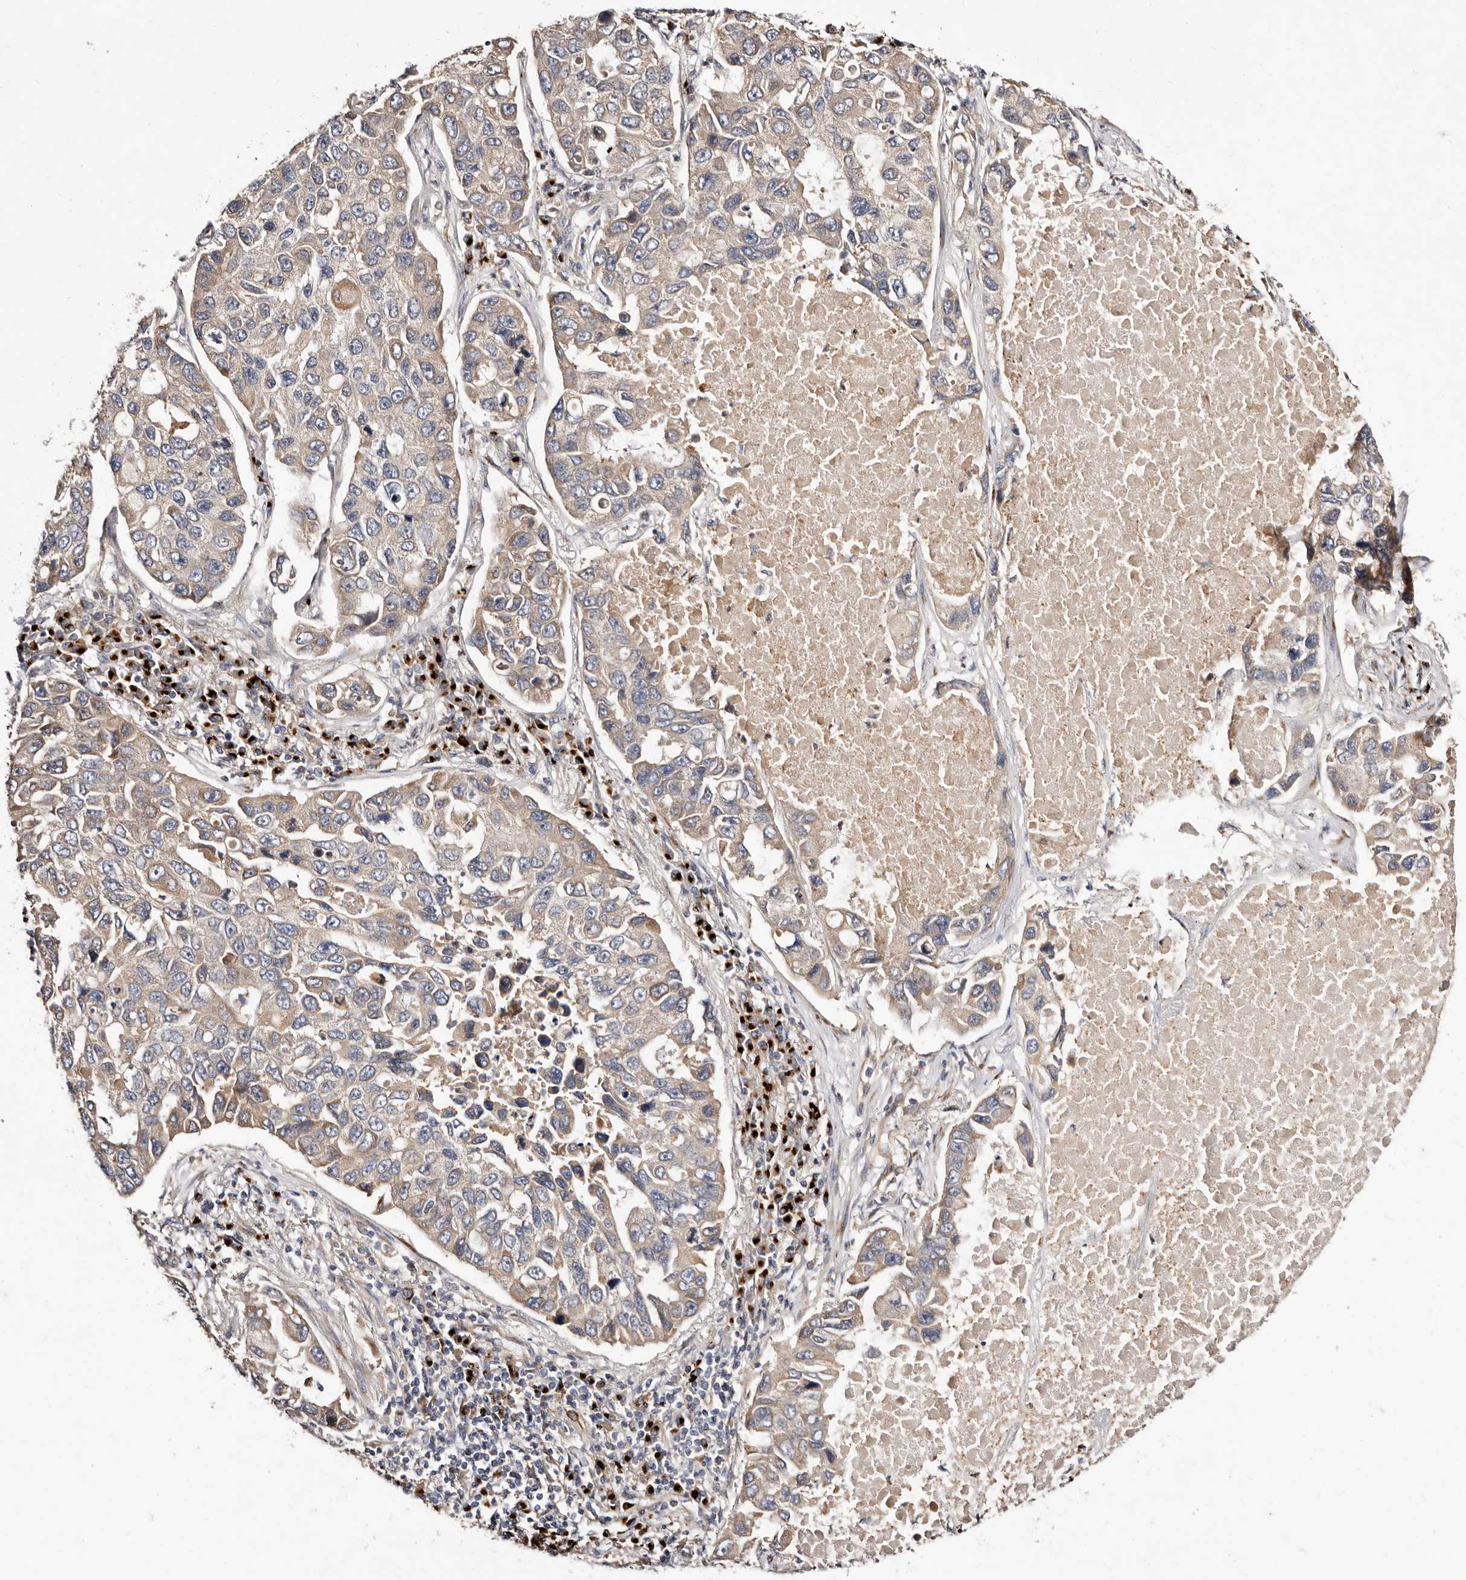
{"staining": {"intensity": "weak", "quantity": "25%-75%", "location": "cytoplasmic/membranous"}, "tissue": "lung cancer", "cell_type": "Tumor cells", "image_type": "cancer", "snomed": [{"axis": "morphology", "description": "Adenocarcinoma, NOS"}, {"axis": "topography", "description": "Lung"}], "caption": "The histopathology image demonstrates a brown stain indicating the presence of a protein in the cytoplasmic/membranous of tumor cells in lung adenocarcinoma.", "gene": "DACT2", "patient": {"sex": "male", "age": 64}}